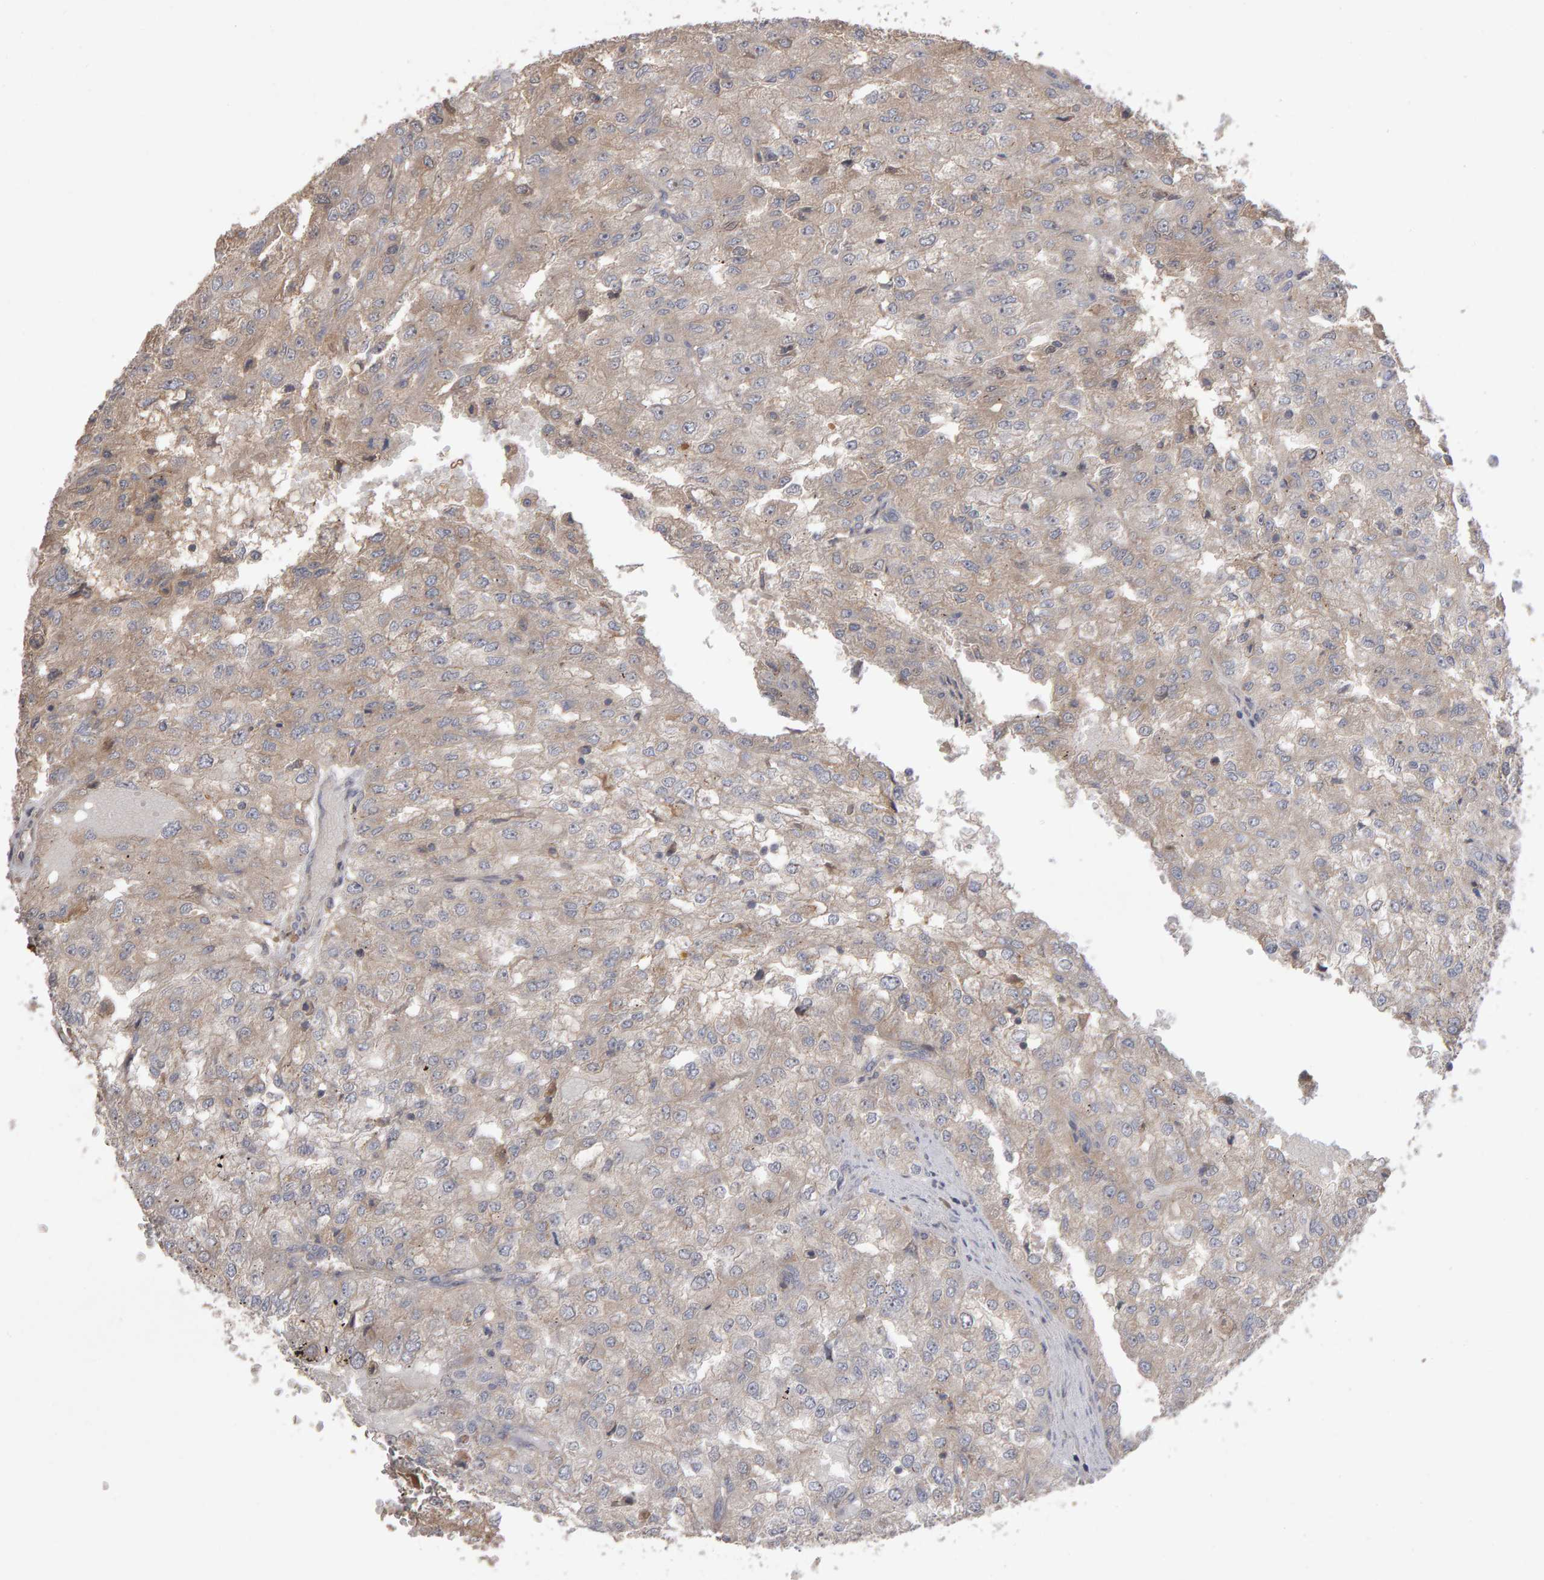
{"staining": {"intensity": "negative", "quantity": "none", "location": "none"}, "tissue": "renal cancer", "cell_type": "Tumor cells", "image_type": "cancer", "snomed": [{"axis": "morphology", "description": "Adenocarcinoma, NOS"}, {"axis": "topography", "description": "Kidney"}], "caption": "Immunohistochemistry (IHC) of human renal cancer reveals no staining in tumor cells.", "gene": "PGS1", "patient": {"sex": "female", "age": 54}}